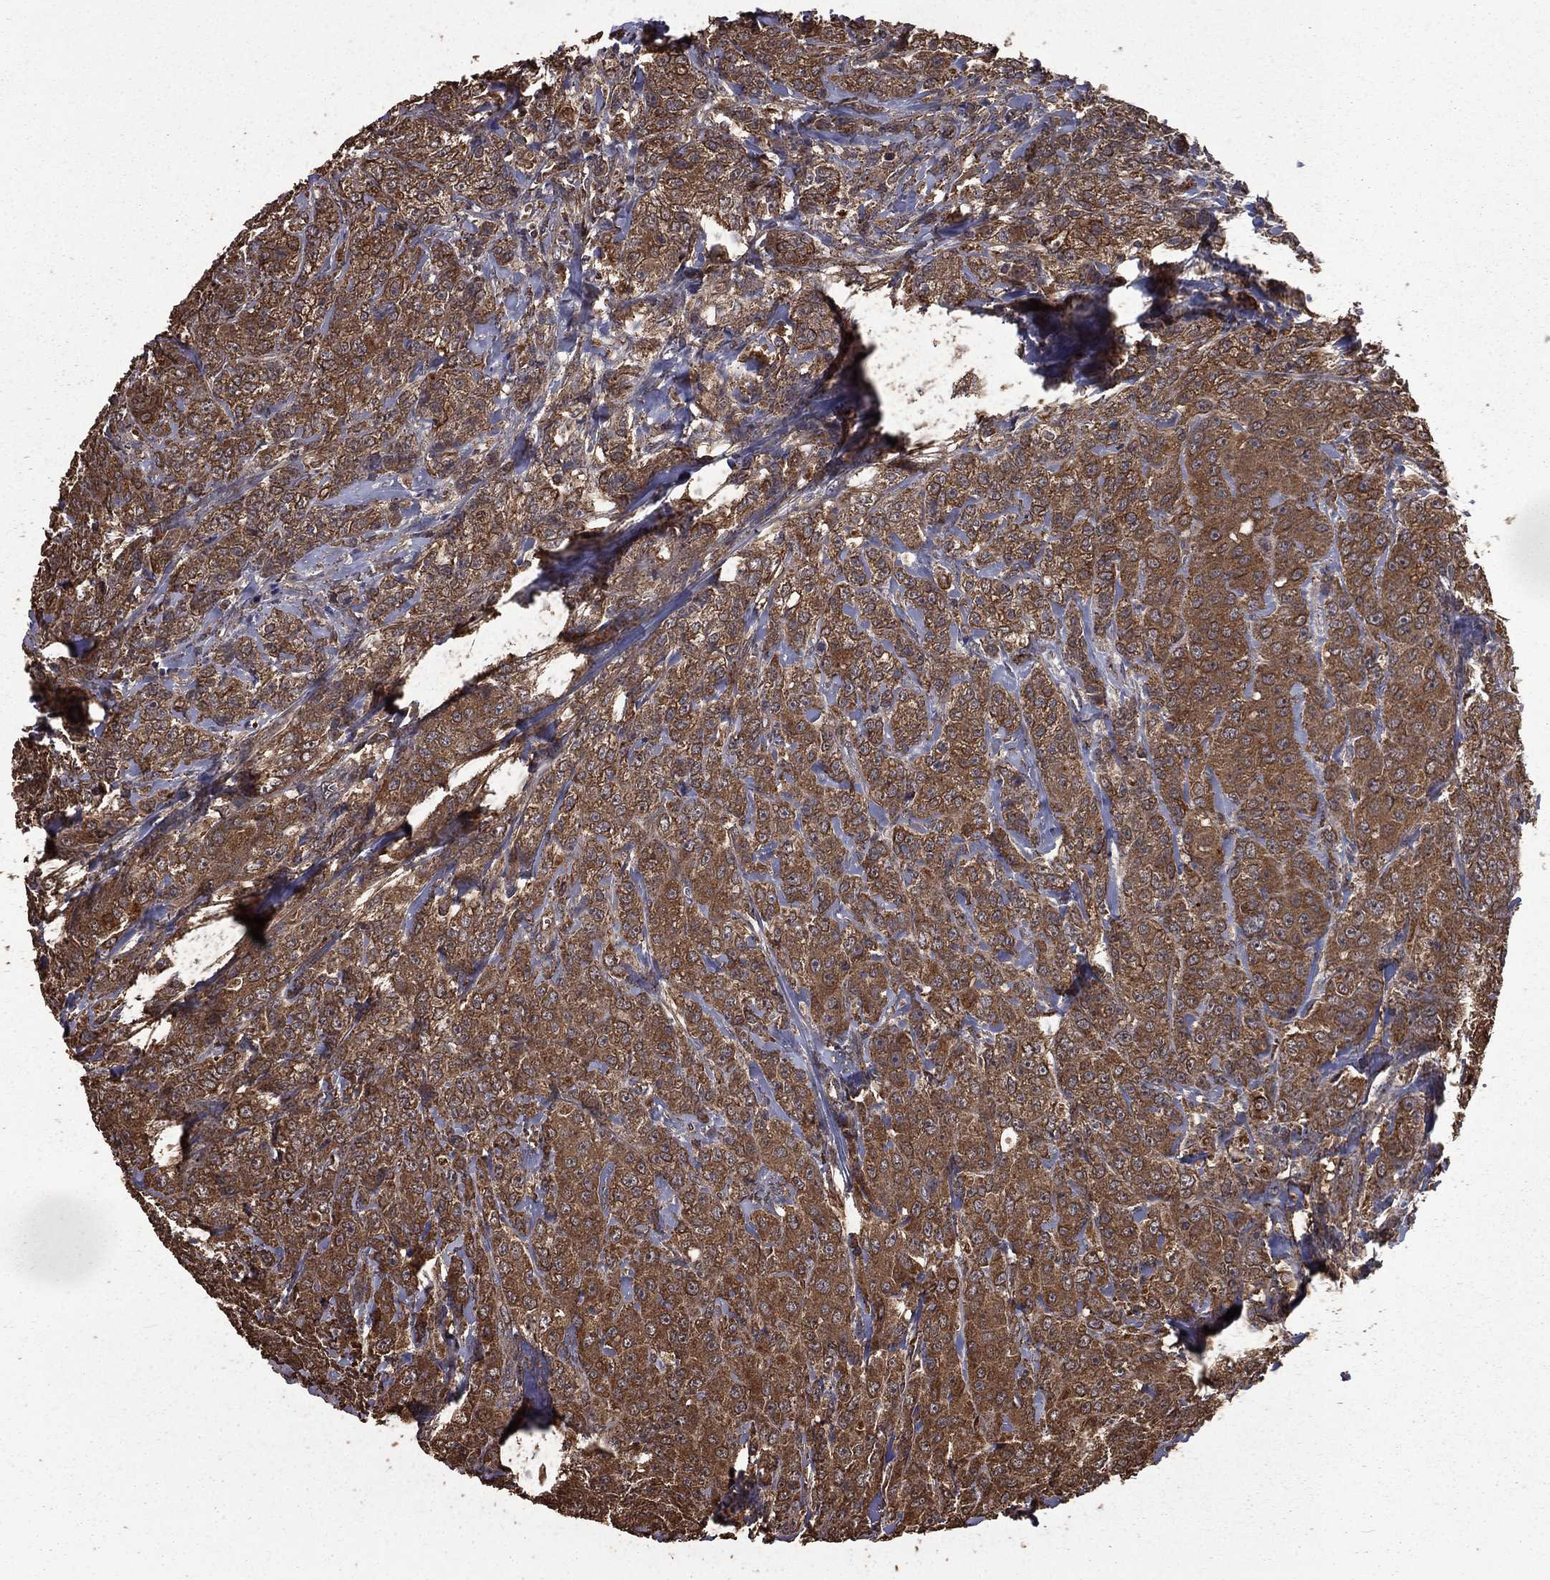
{"staining": {"intensity": "moderate", "quantity": ">75%", "location": "cytoplasmic/membranous"}, "tissue": "breast cancer", "cell_type": "Tumor cells", "image_type": "cancer", "snomed": [{"axis": "morphology", "description": "Duct carcinoma"}, {"axis": "topography", "description": "Breast"}], "caption": "Moderate cytoplasmic/membranous positivity is identified in approximately >75% of tumor cells in breast cancer (infiltrating ductal carcinoma).", "gene": "BIRC6", "patient": {"sex": "female", "age": 43}}